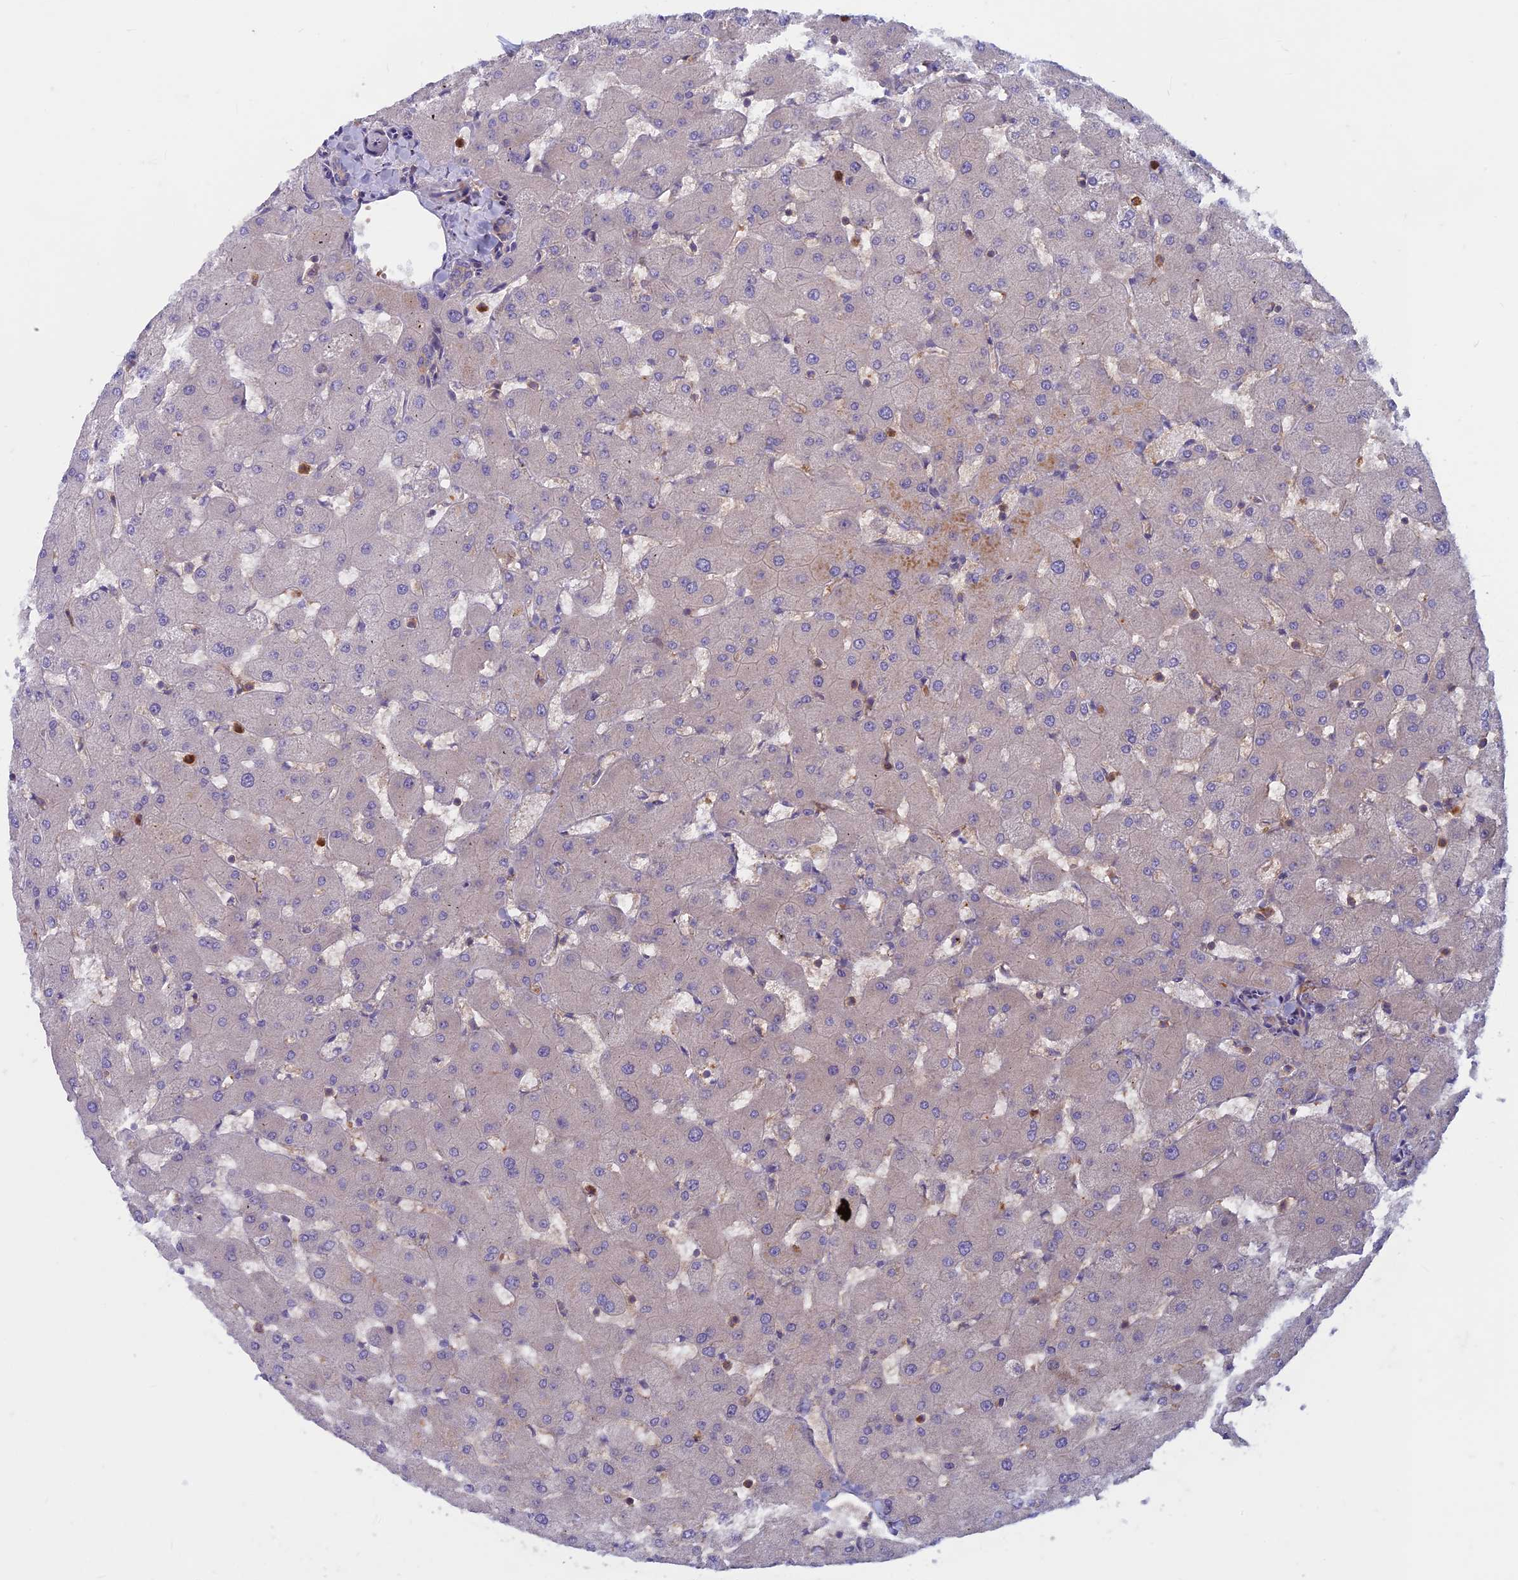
{"staining": {"intensity": "negative", "quantity": "none", "location": "none"}, "tissue": "liver", "cell_type": "Cholangiocytes", "image_type": "normal", "snomed": [{"axis": "morphology", "description": "Normal tissue, NOS"}, {"axis": "topography", "description": "Liver"}], "caption": "An immunohistochemistry image of unremarkable liver is shown. There is no staining in cholangiocytes of liver. The staining was performed using DAB to visualize the protein expression in brown, while the nuclei were stained in blue with hematoxylin (Magnification: 20x).", "gene": "DNM1L", "patient": {"sex": "female", "age": 63}}